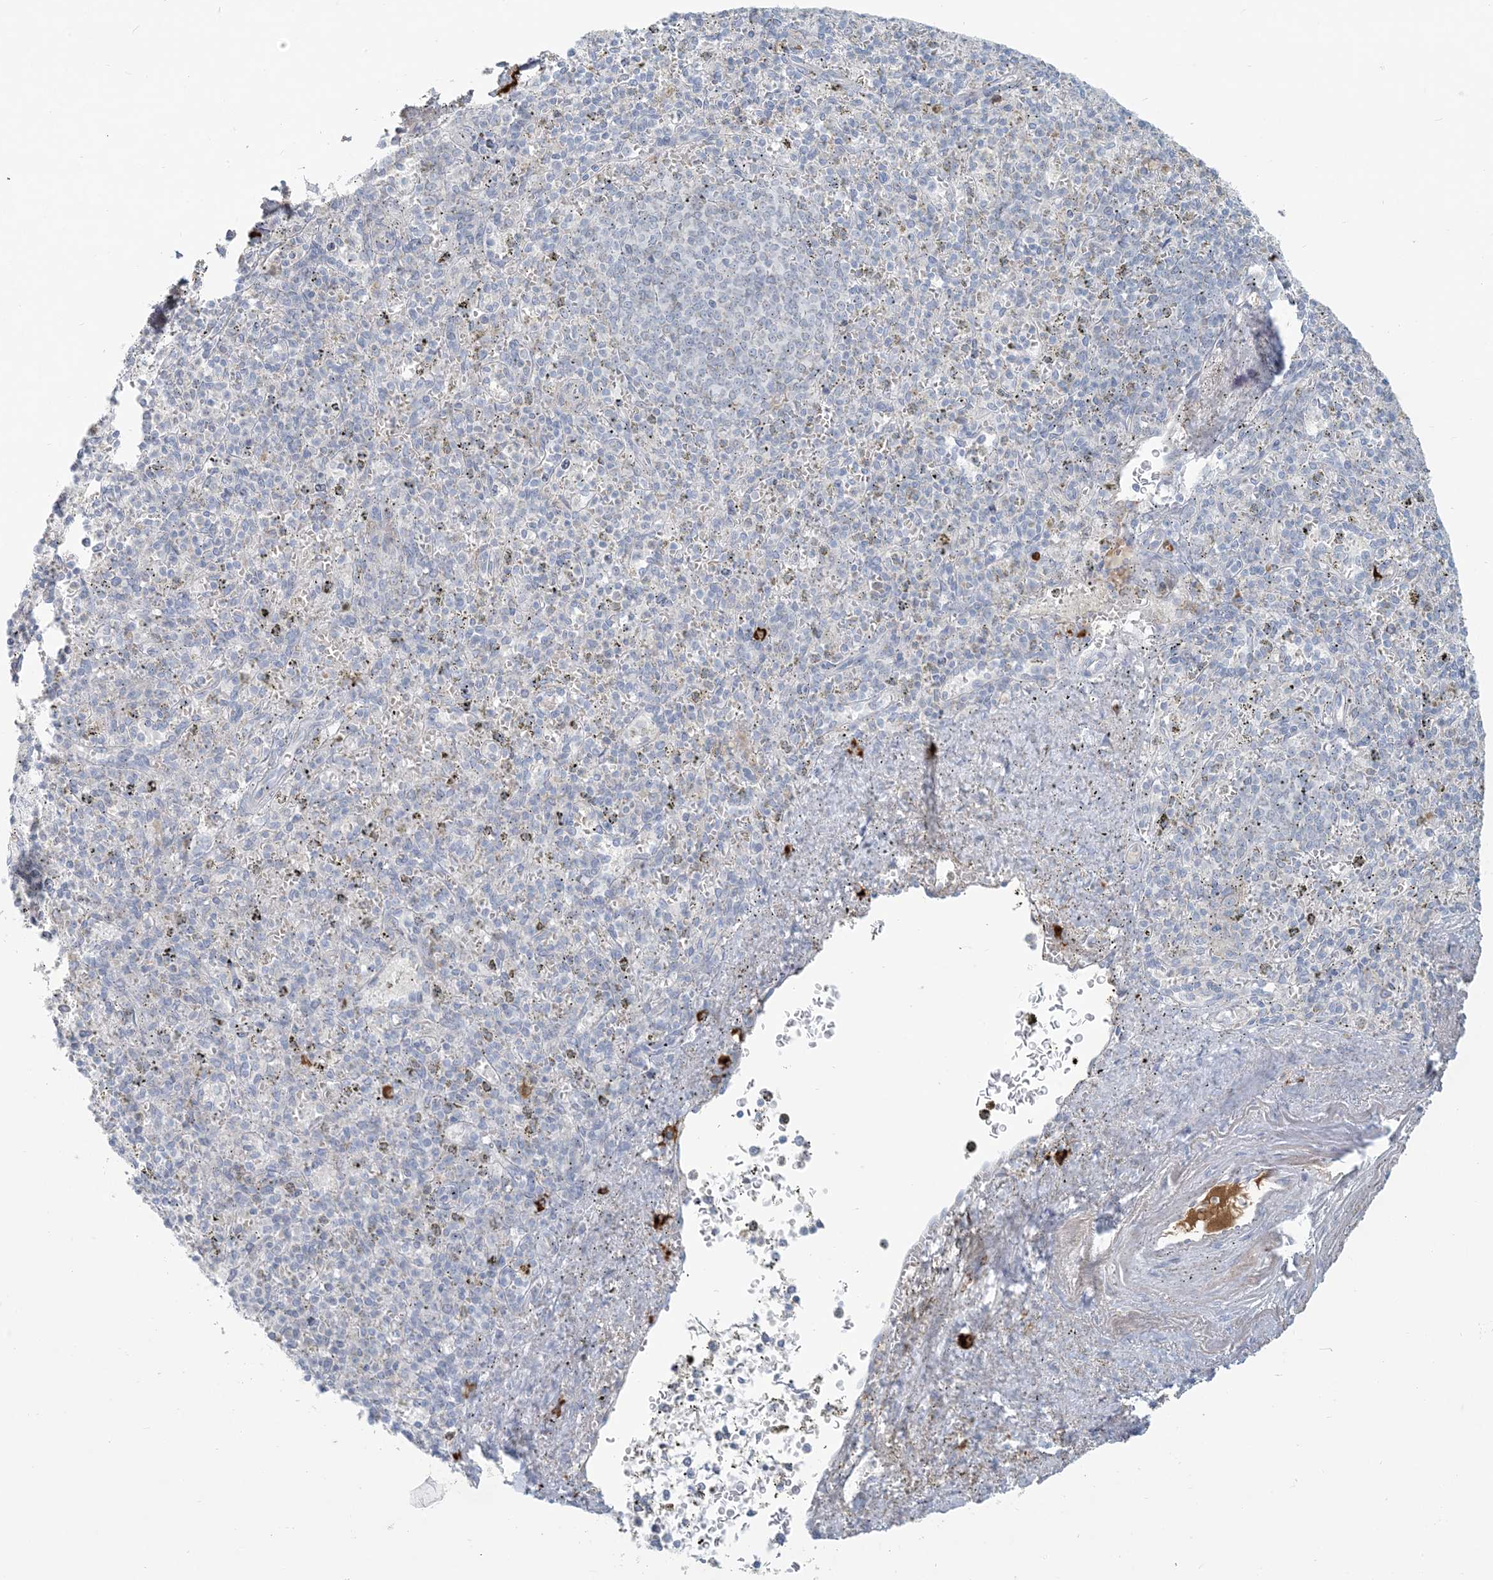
{"staining": {"intensity": "negative", "quantity": "none", "location": "none"}, "tissue": "spleen", "cell_type": "Cells in red pulp", "image_type": "normal", "snomed": [{"axis": "morphology", "description": "Normal tissue, NOS"}, {"axis": "topography", "description": "Spleen"}], "caption": "Spleen was stained to show a protein in brown. There is no significant positivity in cells in red pulp.", "gene": "SCML1", "patient": {"sex": "male", "age": 72}}